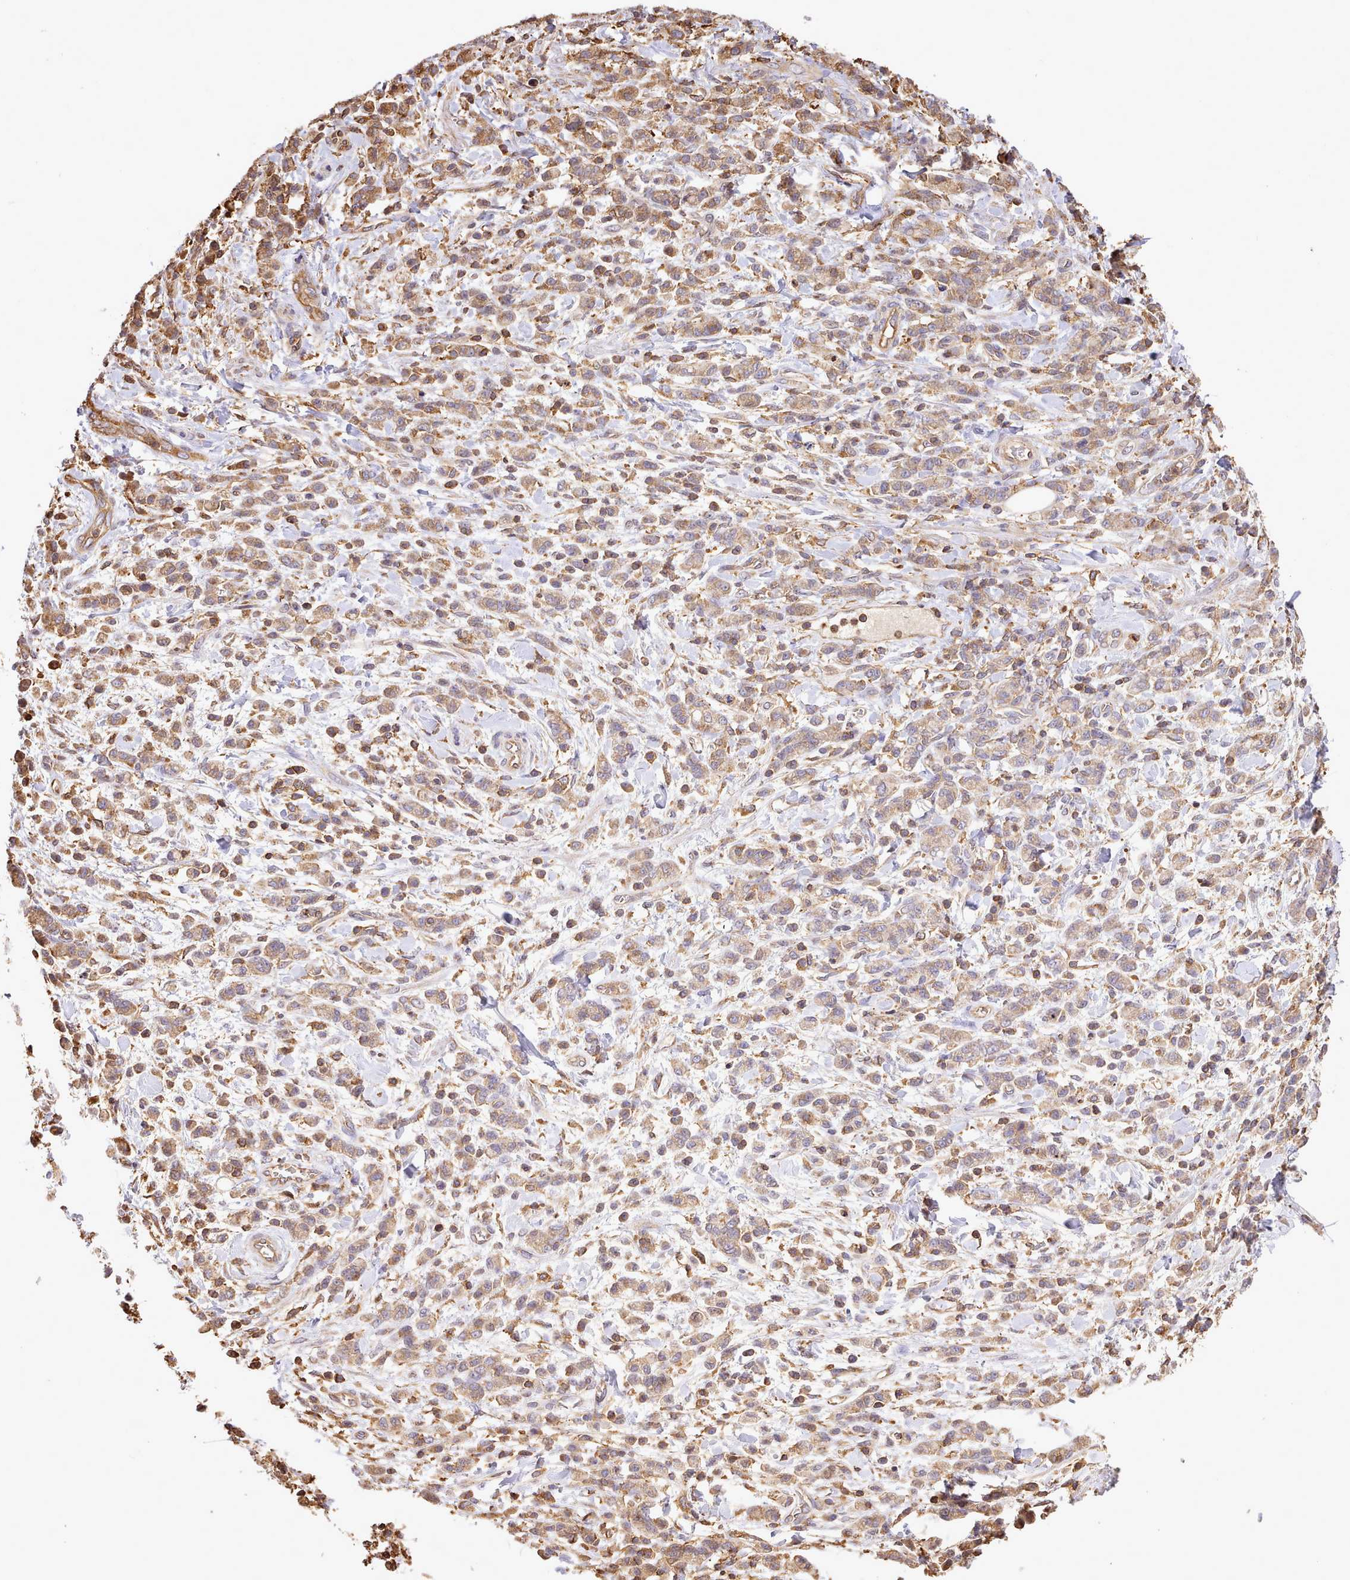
{"staining": {"intensity": "moderate", "quantity": "25%-75%", "location": "cytoplasmic/membranous"}, "tissue": "stomach cancer", "cell_type": "Tumor cells", "image_type": "cancer", "snomed": [{"axis": "morphology", "description": "Adenocarcinoma, NOS"}, {"axis": "topography", "description": "Stomach"}], "caption": "Stomach cancer (adenocarcinoma) tissue shows moderate cytoplasmic/membranous expression in about 25%-75% of tumor cells, visualized by immunohistochemistry. (DAB = brown stain, brightfield microscopy at high magnification).", "gene": "CAPZA1", "patient": {"sex": "male", "age": 77}}